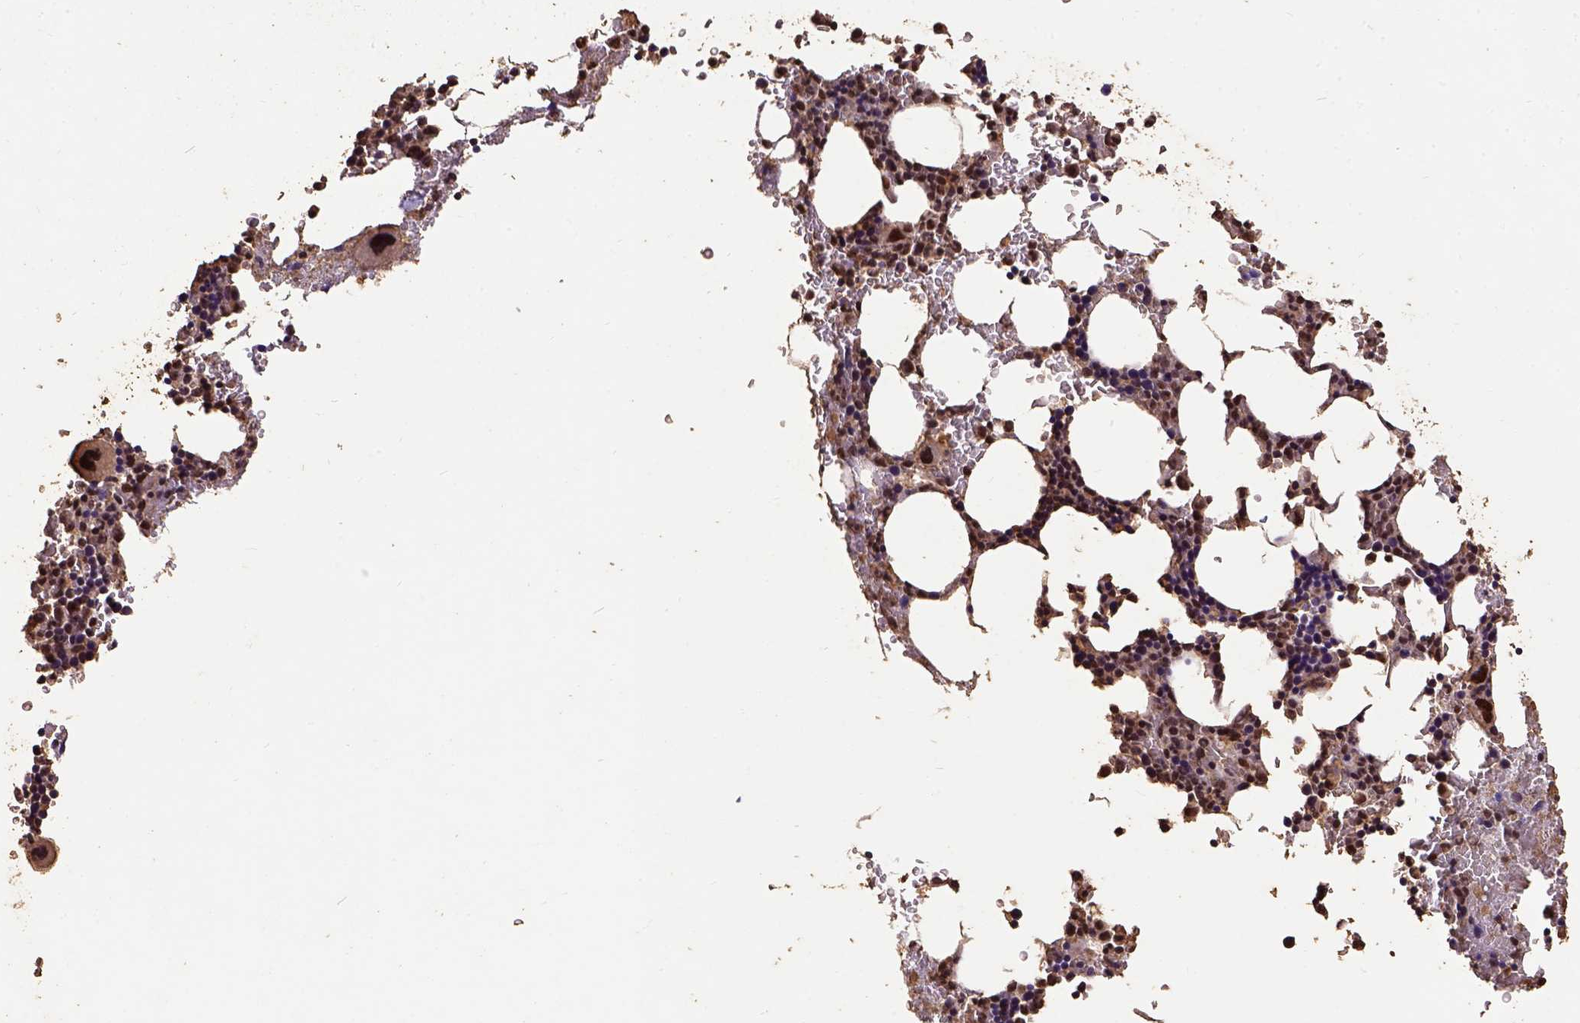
{"staining": {"intensity": "strong", "quantity": "25%-75%", "location": "nuclear"}, "tissue": "bone marrow", "cell_type": "Hematopoietic cells", "image_type": "normal", "snomed": [{"axis": "morphology", "description": "Normal tissue, NOS"}, {"axis": "topography", "description": "Bone marrow"}], "caption": "Normal bone marrow reveals strong nuclear expression in approximately 25%-75% of hematopoietic cells, visualized by immunohistochemistry. (DAB IHC with brightfield microscopy, high magnification).", "gene": "NACC1", "patient": {"sex": "male", "age": 77}}